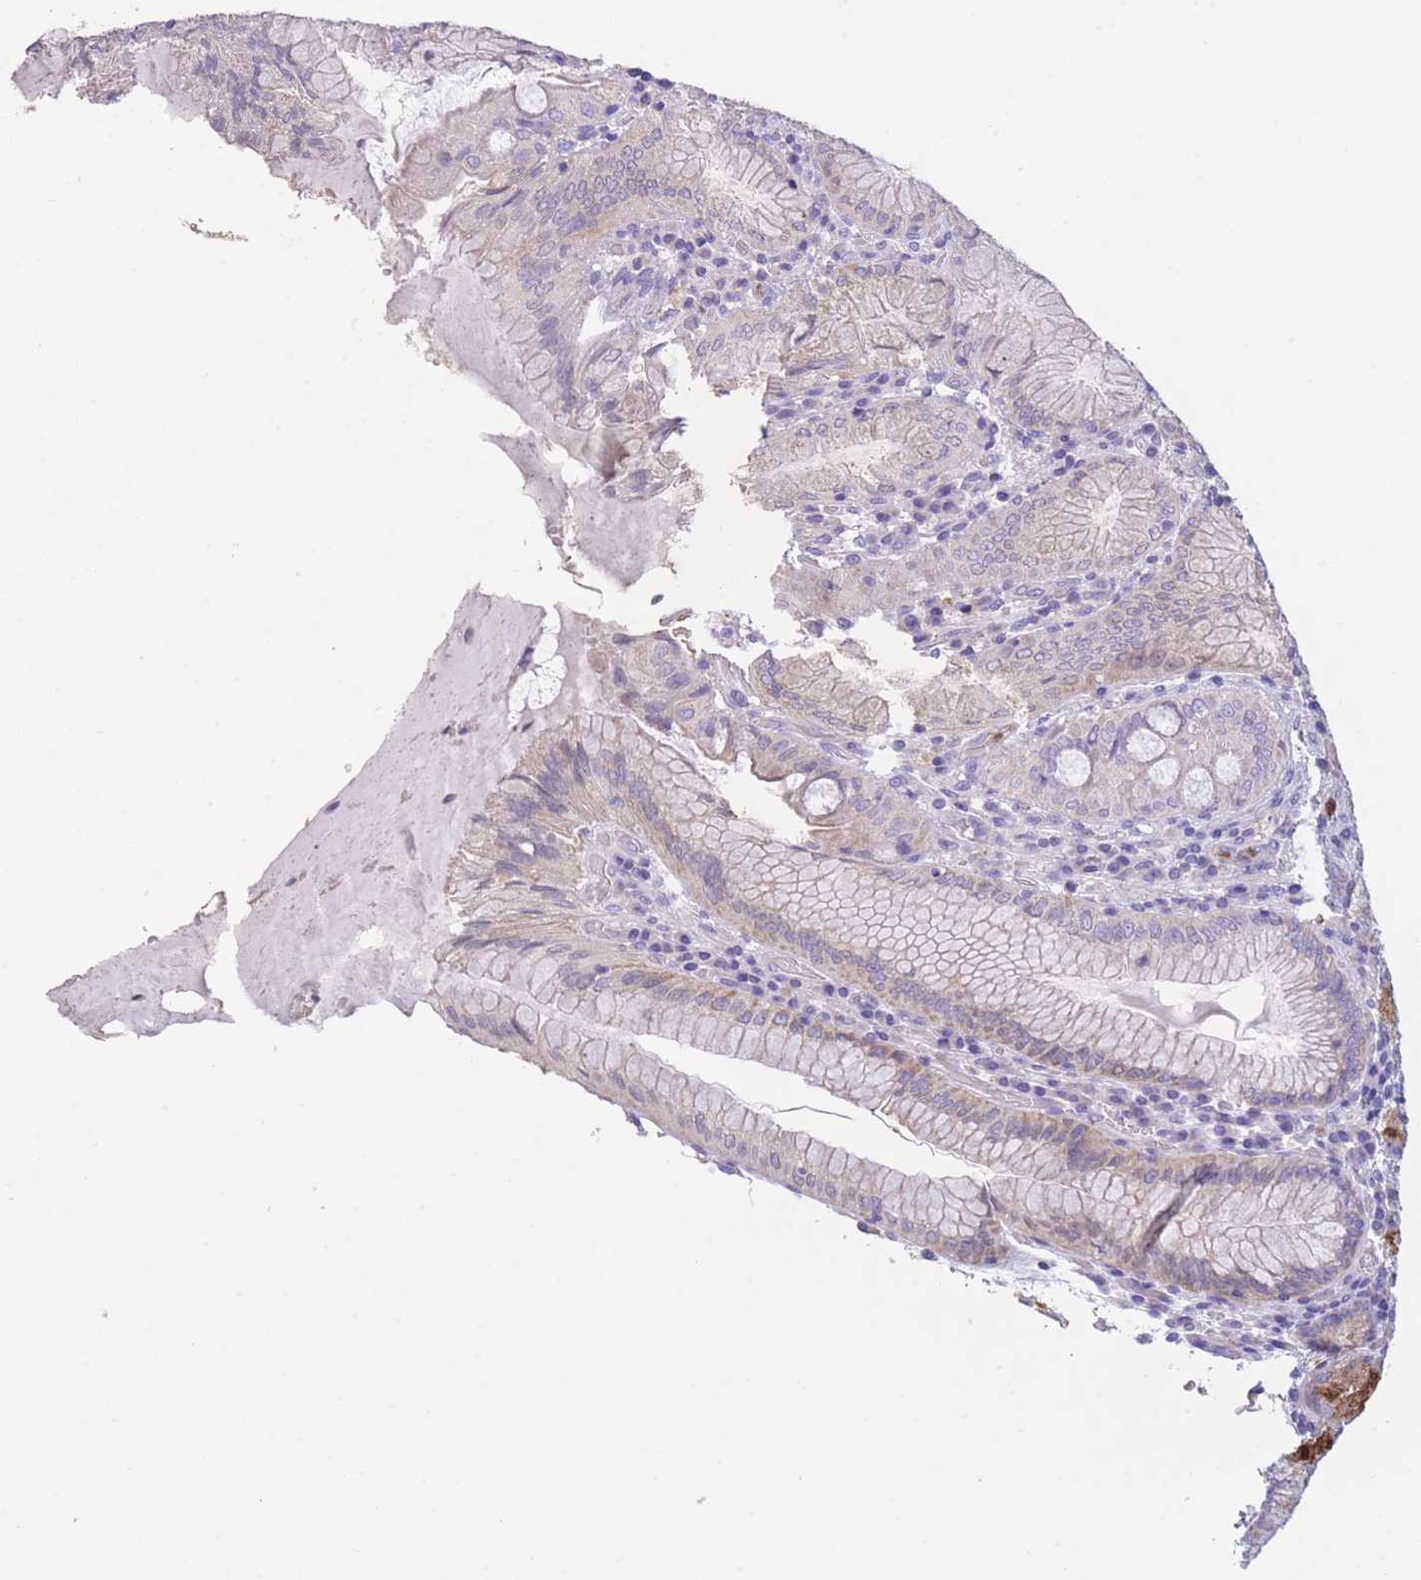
{"staining": {"intensity": "moderate", "quantity": "<25%", "location": "cytoplasmic/membranous"}, "tissue": "stomach", "cell_type": "Glandular cells", "image_type": "normal", "snomed": [{"axis": "morphology", "description": "Normal tissue, NOS"}, {"axis": "topography", "description": "Stomach, upper"}, {"axis": "topography", "description": "Stomach, lower"}], "caption": "Normal stomach displays moderate cytoplasmic/membranous positivity in about <25% of glandular cells, visualized by immunohistochemistry.", "gene": "CENPM", "patient": {"sex": "female", "age": 76}}